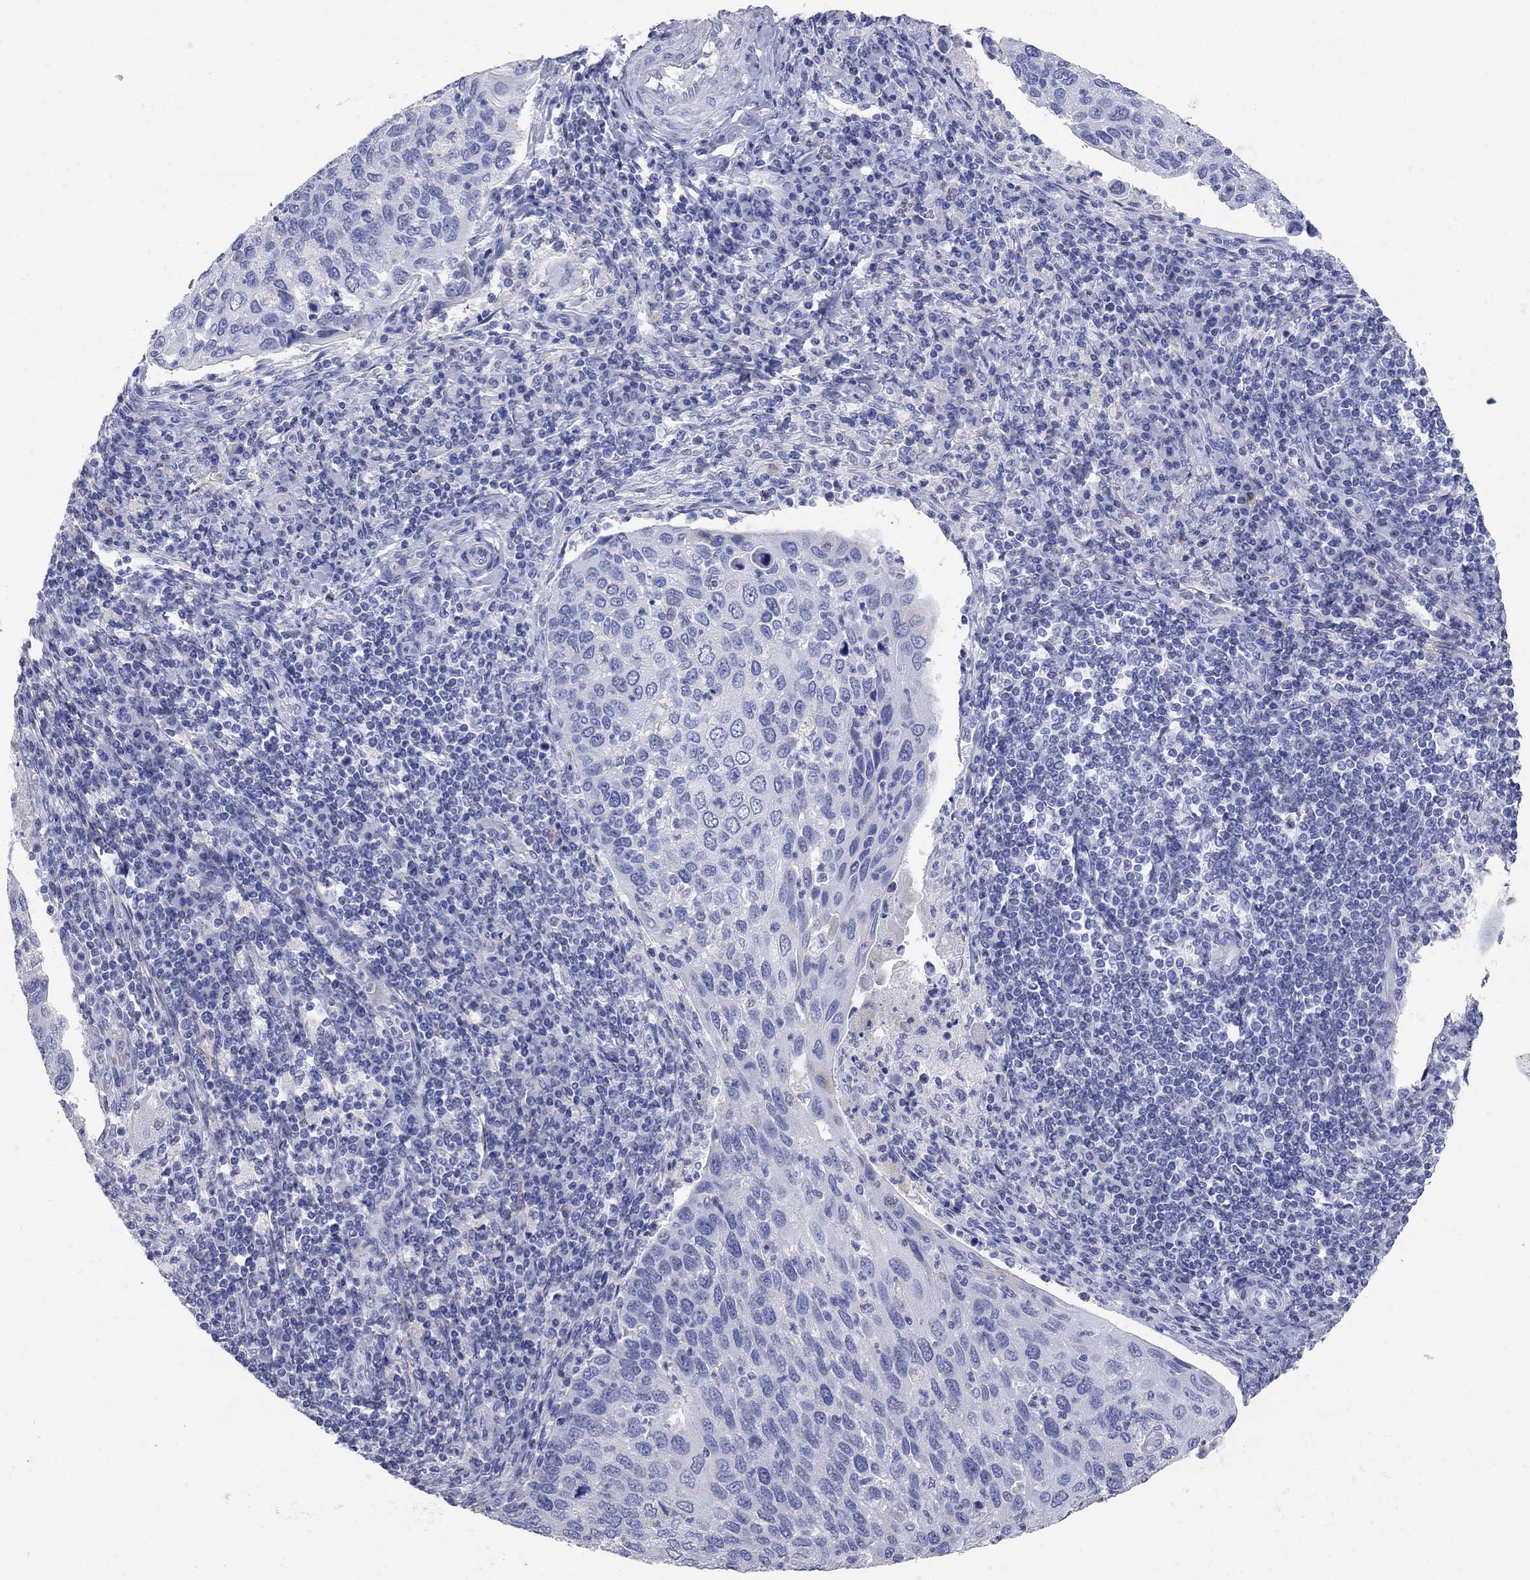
{"staining": {"intensity": "negative", "quantity": "none", "location": "none"}, "tissue": "cervical cancer", "cell_type": "Tumor cells", "image_type": "cancer", "snomed": [{"axis": "morphology", "description": "Squamous cell carcinoma, NOS"}, {"axis": "topography", "description": "Cervix"}], "caption": "Human squamous cell carcinoma (cervical) stained for a protein using immunohistochemistry (IHC) displays no positivity in tumor cells.", "gene": "AOX1", "patient": {"sex": "female", "age": 54}}